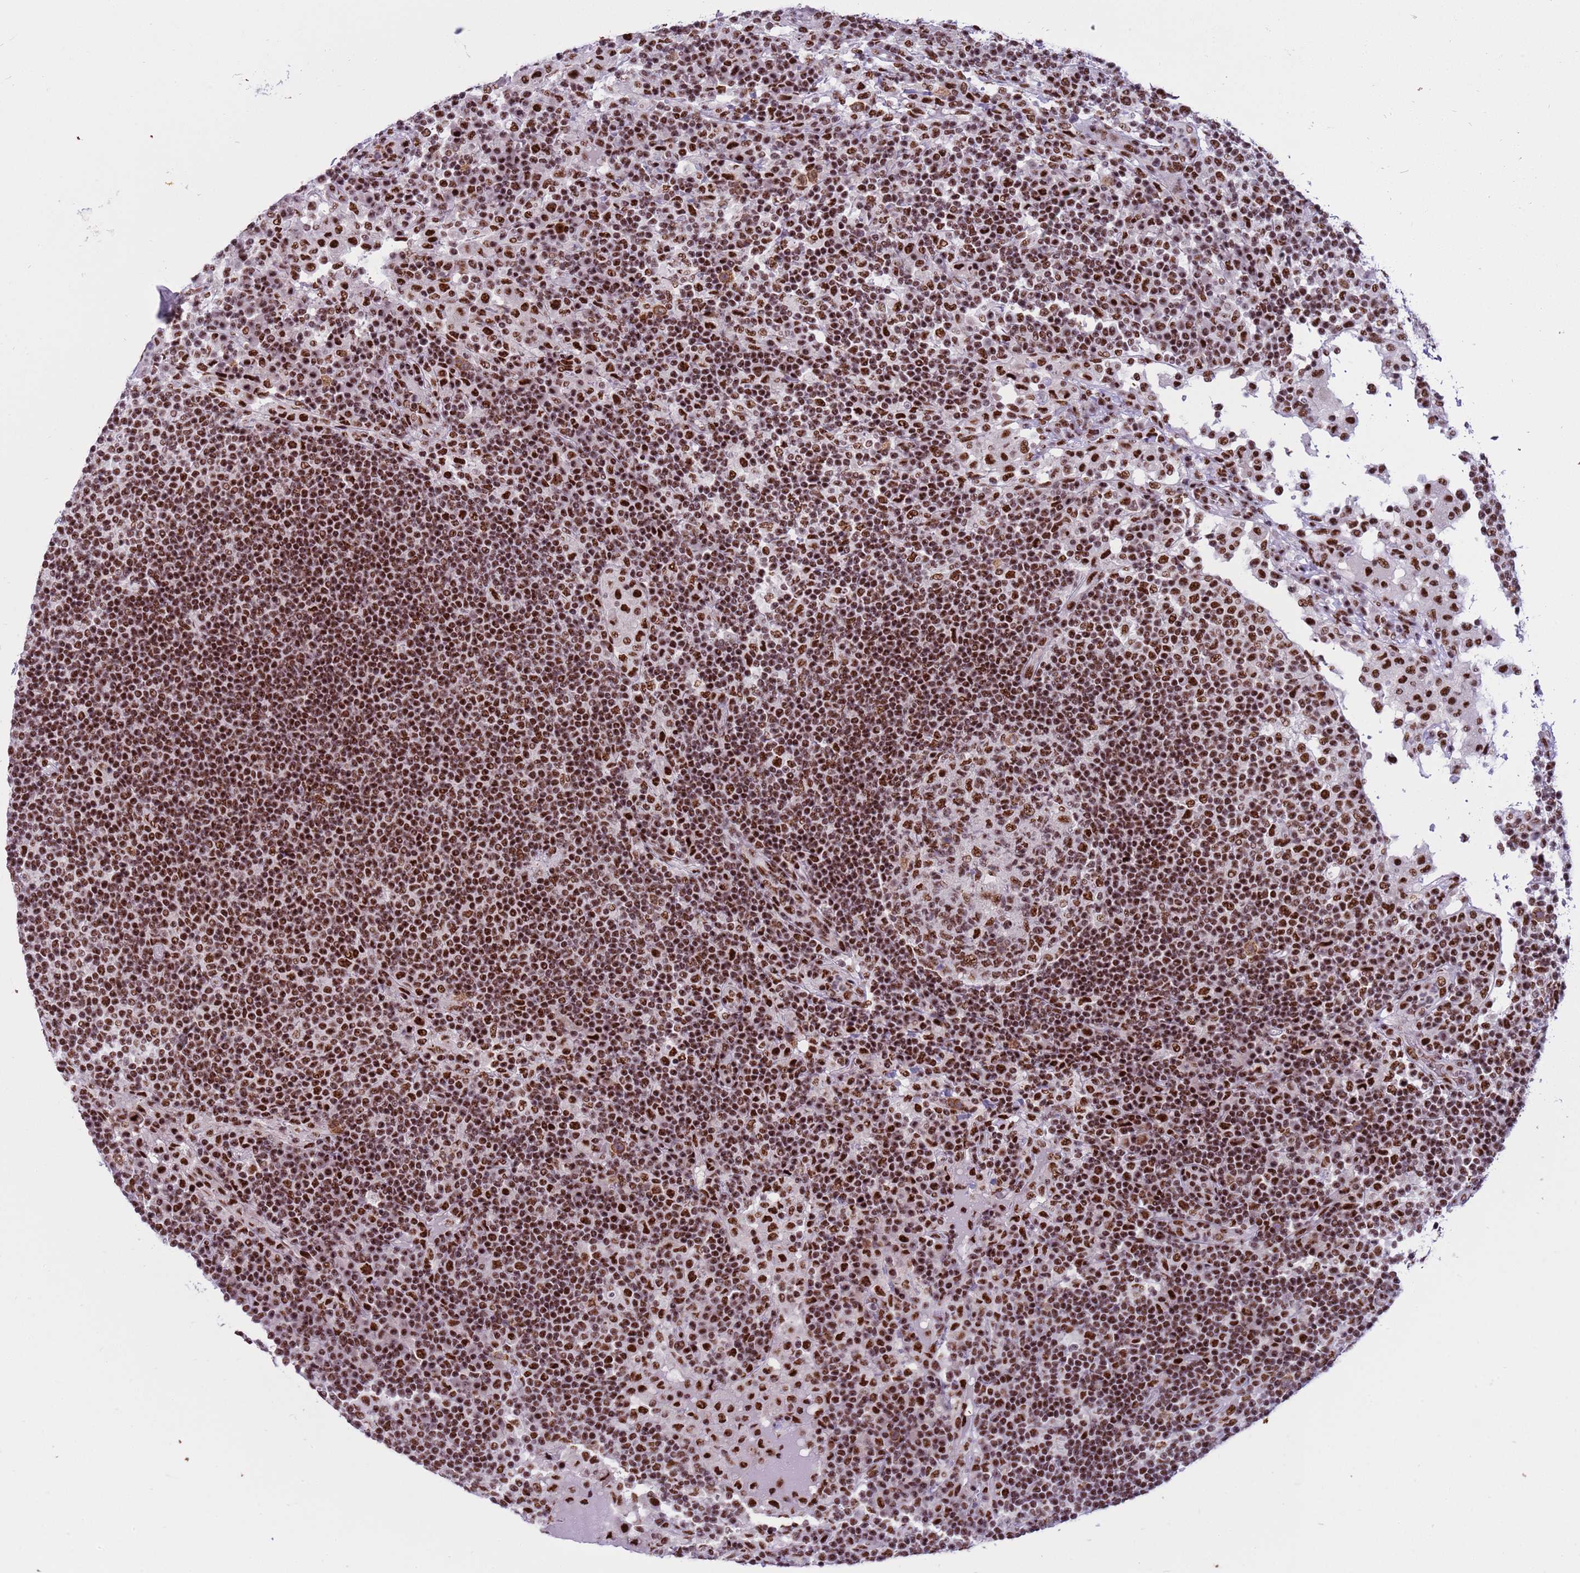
{"staining": {"intensity": "moderate", "quantity": ">75%", "location": "nuclear"}, "tissue": "lymph node", "cell_type": "Germinal center cells", "image_type": "normal", "snomed": [{"axis": "morphology", "description": "Normal tissue, NOS"}, {"axis": "topography", "description": "Lymph node"}], "caption": "Immunohistochemical staining of normal human lymph node shows medium levels of moderate nuclear staining in about >75% of germinal center cells.", "gene": "THOC2", "patient": {"sex": "female", "age": 53}}